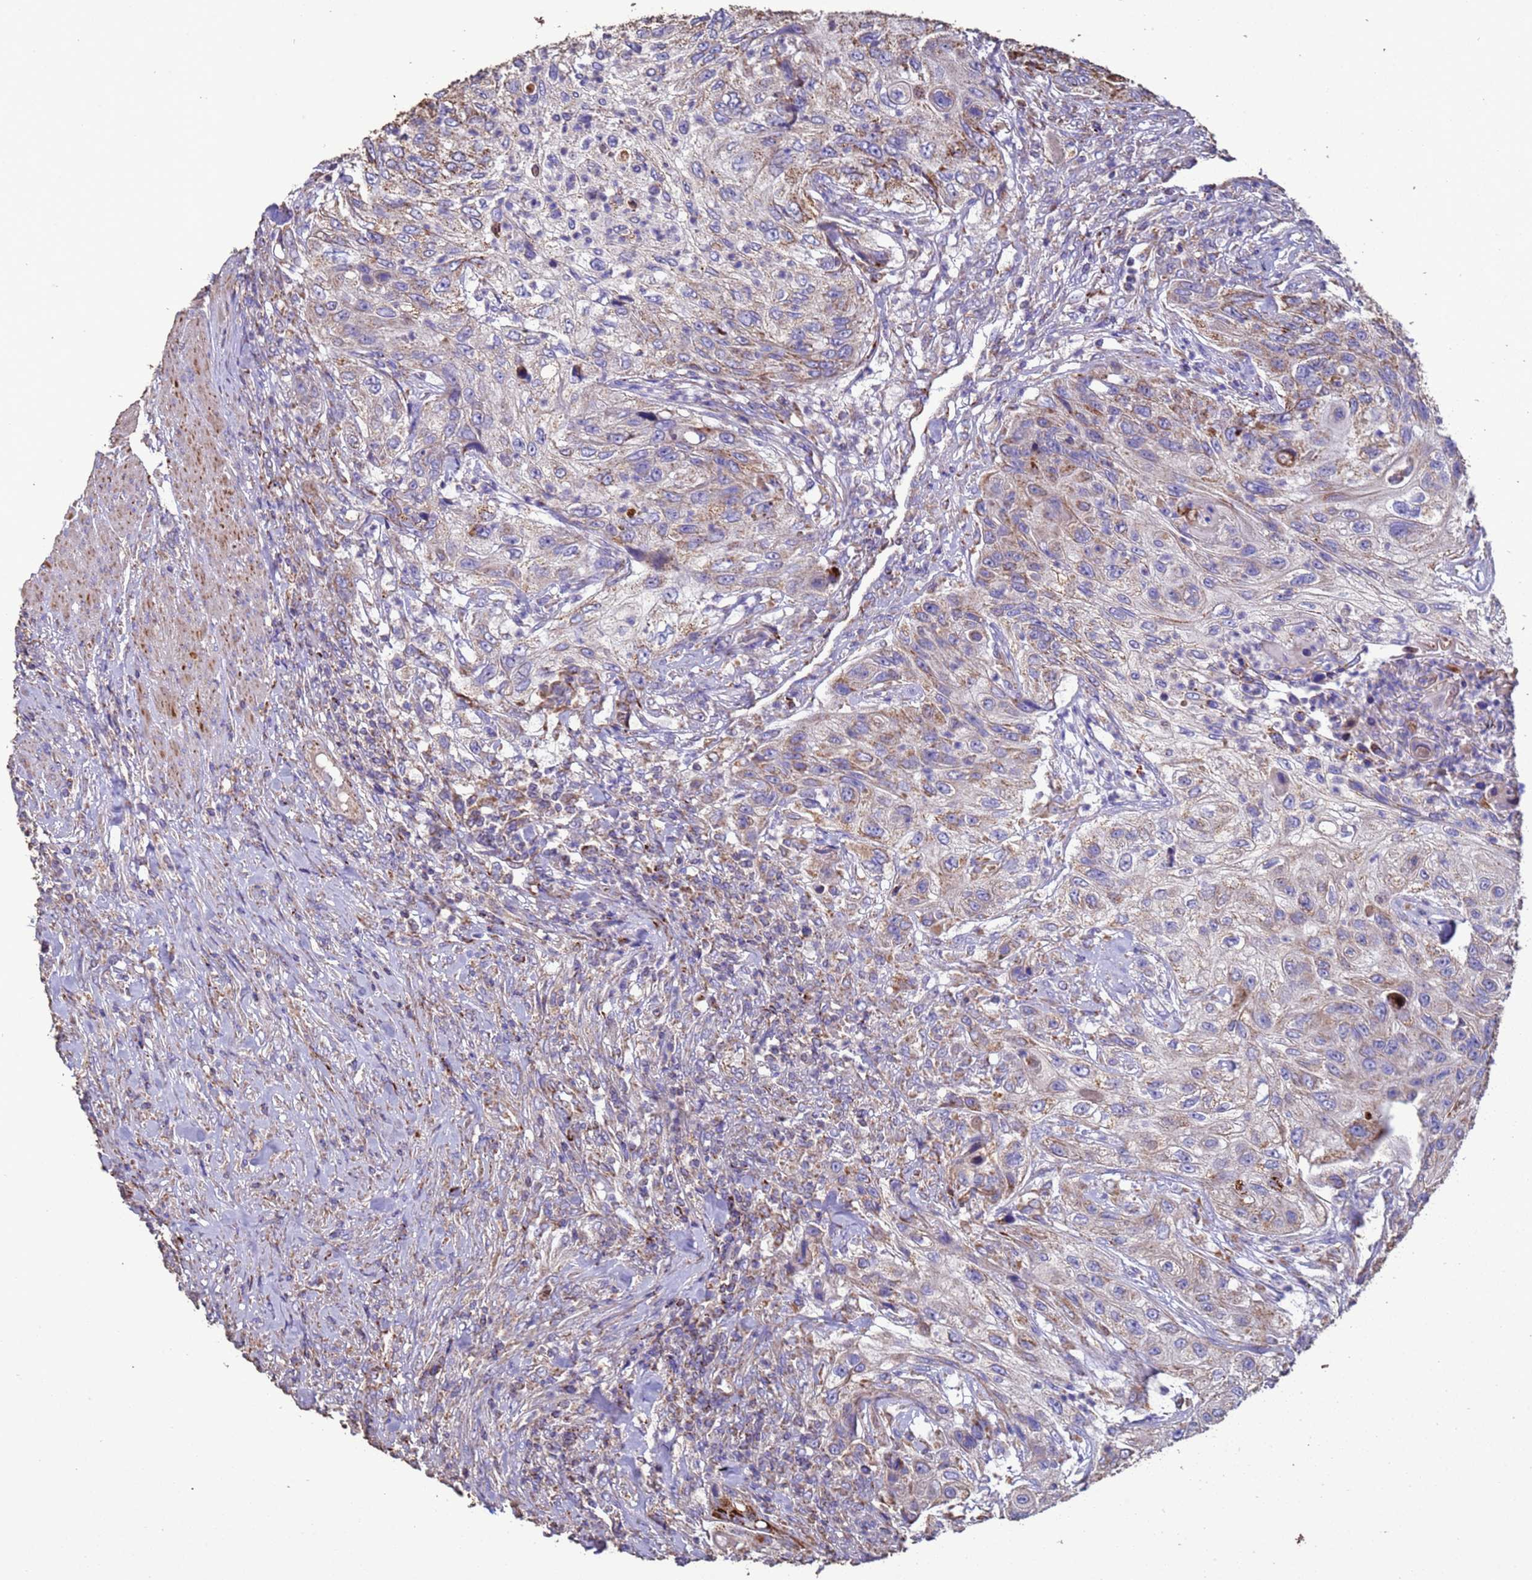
{"staining": {"intensity": "moderate", "quantity": "<25%", "location": "cytoplasmic/membranous"}, "tissue": "urothelial cancer", "cell_type": "Tumor cells", "image_type": "cancer", "snomed": [{"axis": "morphology", "description": "Urothelial carcinoma, High grade"}, {"axis": "topography", "description": "Urinary bladder"}], "caption": "Urothelial cancer stained for a protein (brown) reveals moderate cytoplasmic/membranous positive staining in approximately <25% of tumor cells.", "gene": "ZNFX1", "patient": {"sex": "female", "age": 60}}